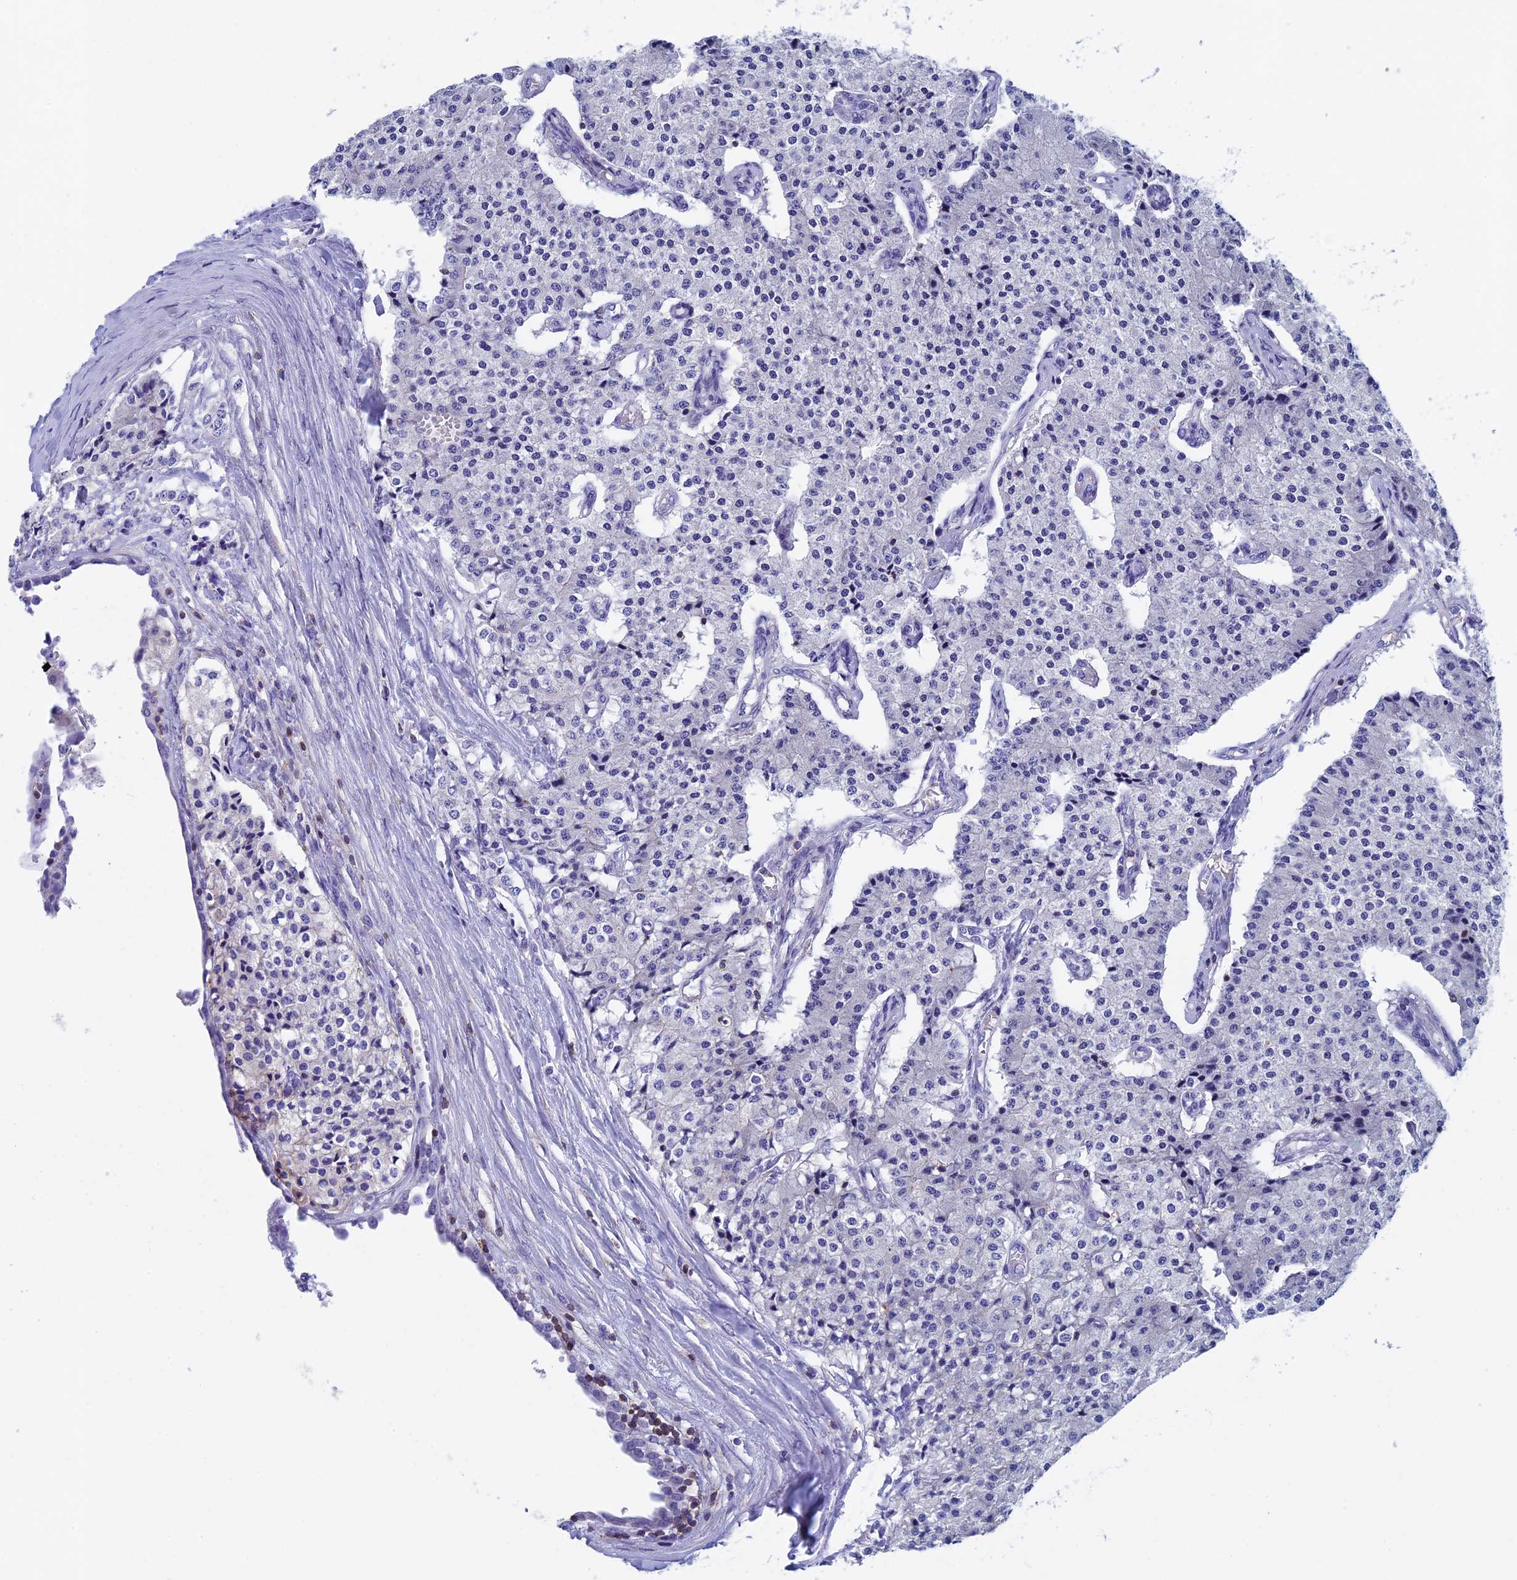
{"staining": {"intensity": "negative", "quantity": "none", "location": "none"}, "tissue": "carcinoid", "cell_type": "Tumor cells", "image_type": "cancer", "snomed": [{"axis": "morphology", "description": "Carcinoid, malignant, NOS"}, {"axis": "topography", "description": "Colon"}], "caption": "The micrograph demonstrates no staining of tumor cells in carcinoid (malignant).", "gene": "SEPTIN1", "patient": {"sex": "female", "age": 52}}